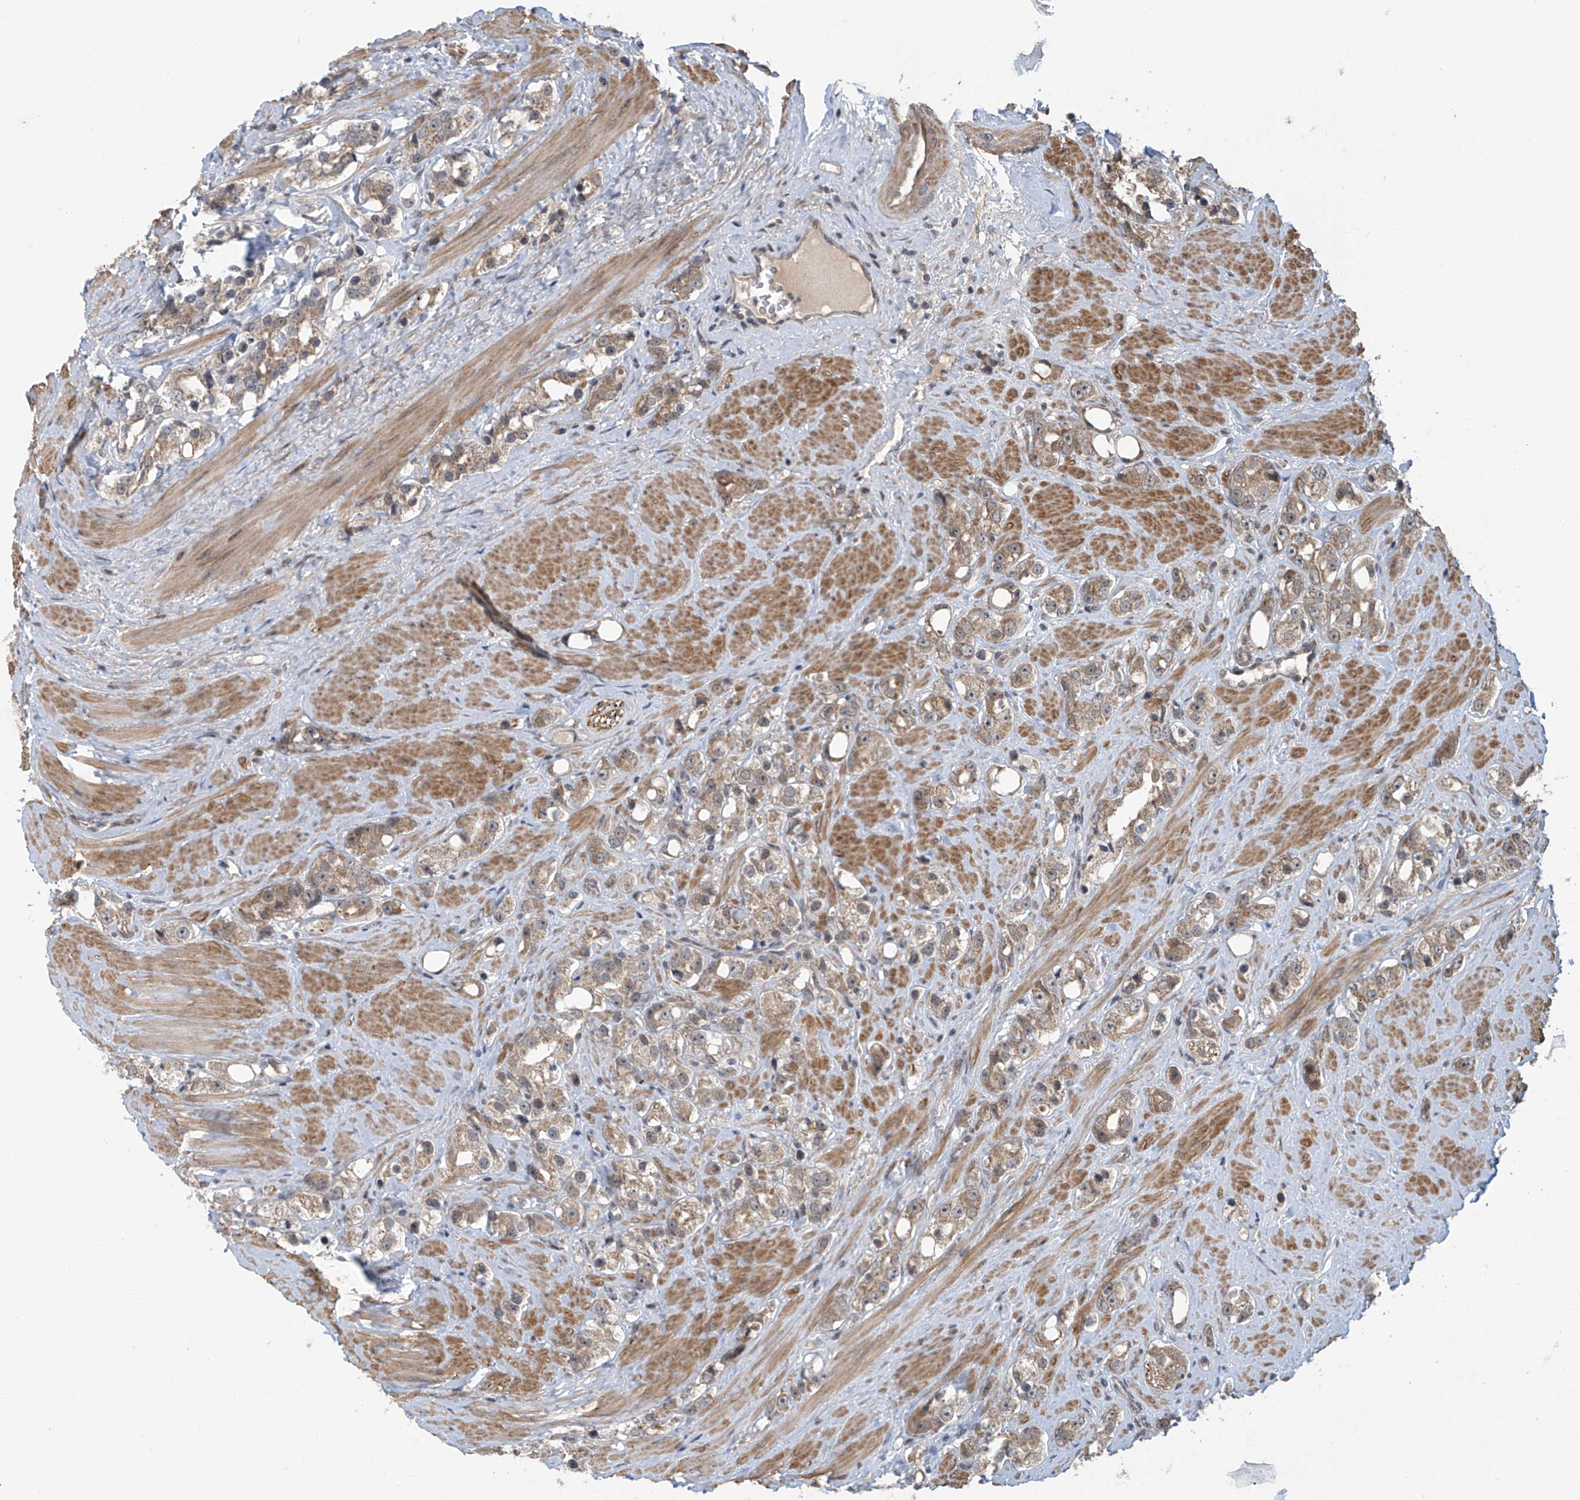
{"staining": {"intensity": "weak", "quantity": ">75%", "location": "cytoplasmic/membranous"}, "tissue": "prostate cancer", "cell_type": "Tumor cells", "image_type": "cancer", "snomed": [{"axis": "morphology", "description": "Adenocarcinoma, NOS"}, {"axis": "topography", "description": "Prostate"}], "caption": "Tumor cells show low levels of weak cytoplasmic/membranous staining in approximately >75% of cells in prostate adenocarcinoma. (DAB = brown stain, brightfield microscopy at high magnification).", "gene": "ABHD13", "patient": {"sex": "male", "age": 79}}